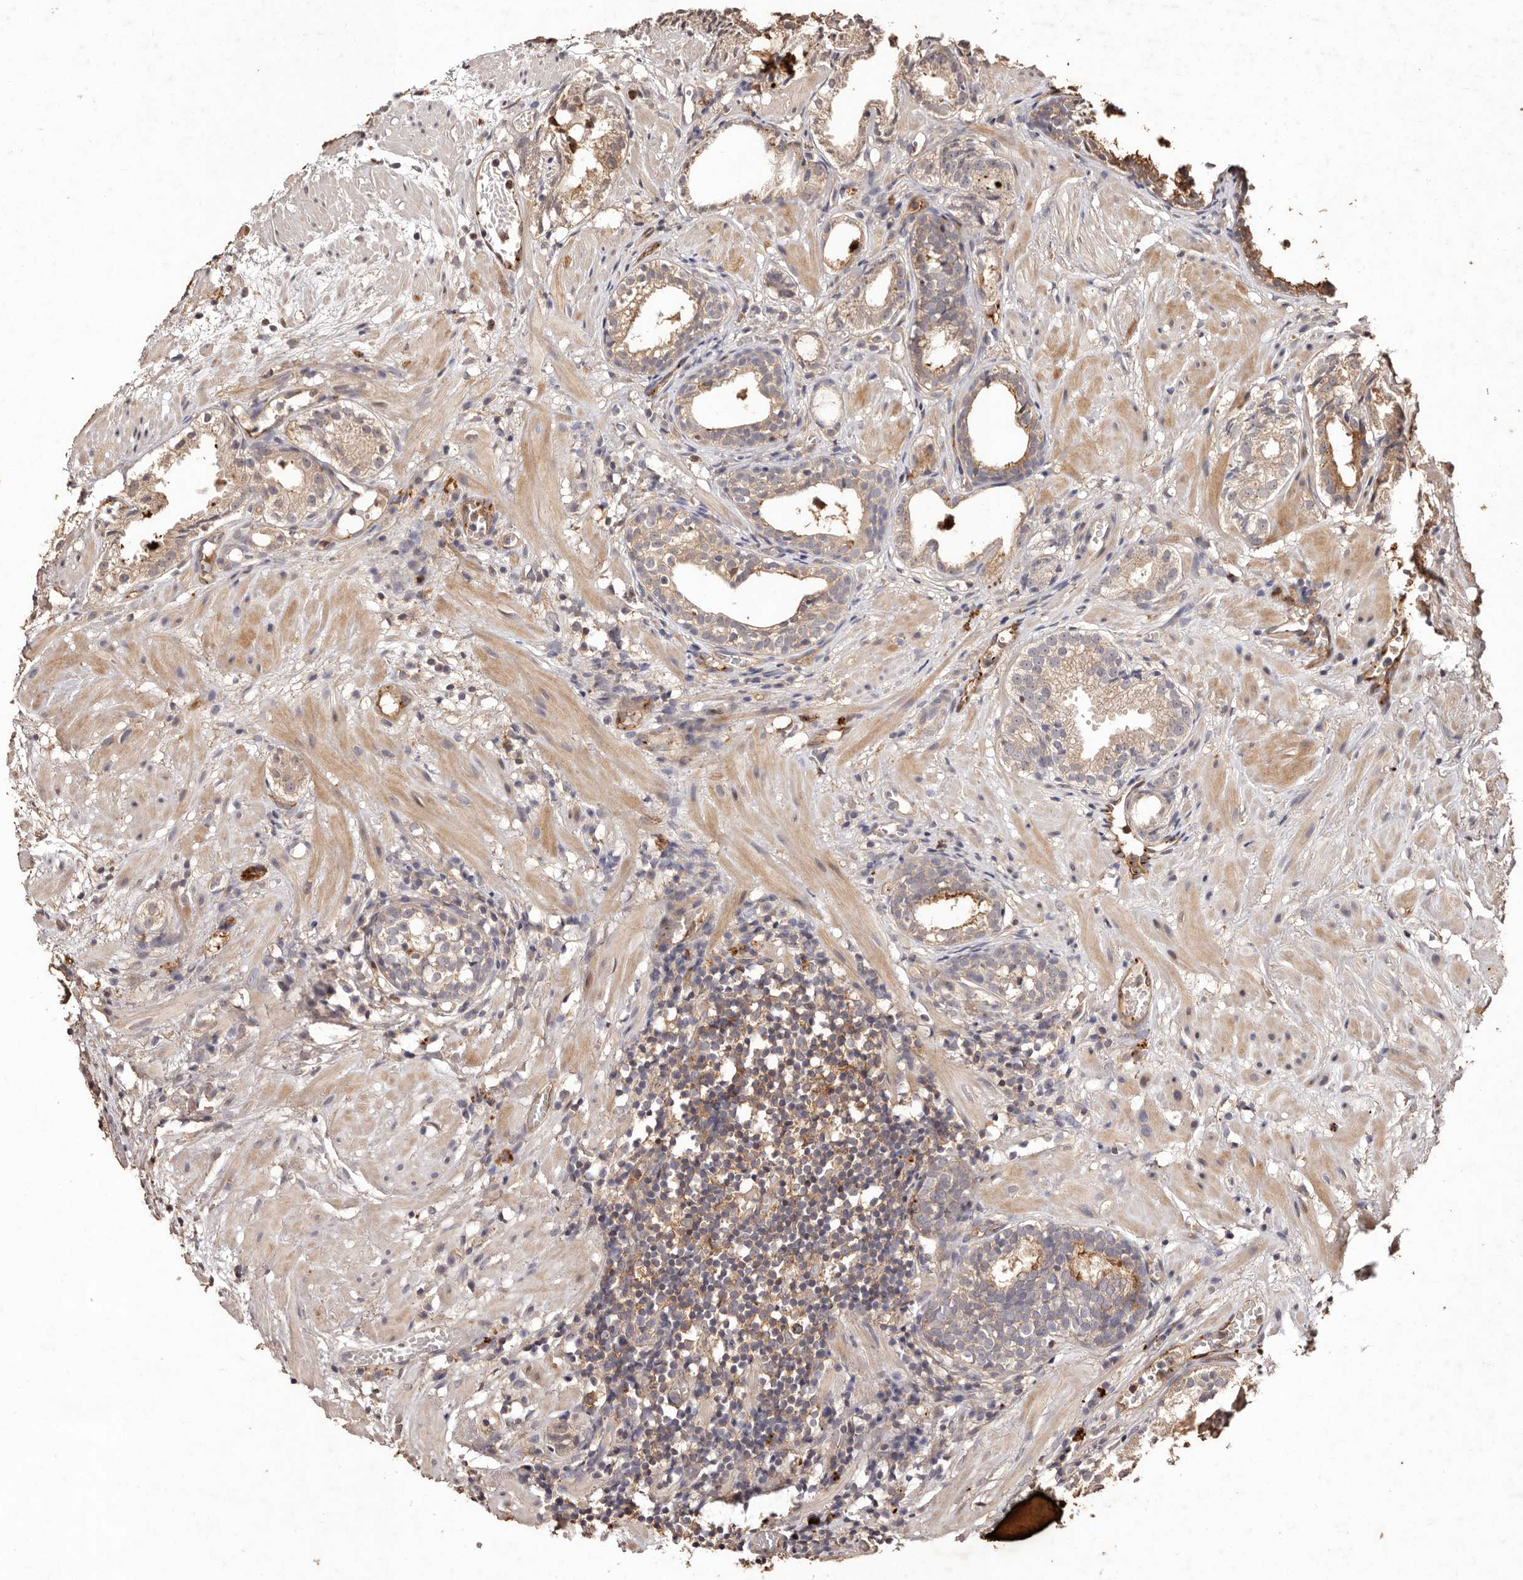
{"staining": {"intensity": "weak", "quantity": ">75%", "location": "cytoplasmic/membranous"}, "tissue": "prostate cancer", "cell_type": "Tumor cells", "image_type": "cancer", "snomed": [{"axis": "morphology", "description": "Adenocarcinoma, Low grade"}, {"axis": "topography", "description": "Prostate"}], "caption": "Immunohistochemistry (IHC) photomicrograph of neoplastic tissue: prostate cancer stained using immunohistochemistry displays low levels of weak protein expression localized specifically in the cytoplasmic/membranous of tumor cells, appearing as a cytoplasmic/membranous brown color.", "gene": "CCL14", "patient": {"sex": "male", "age": 88}}